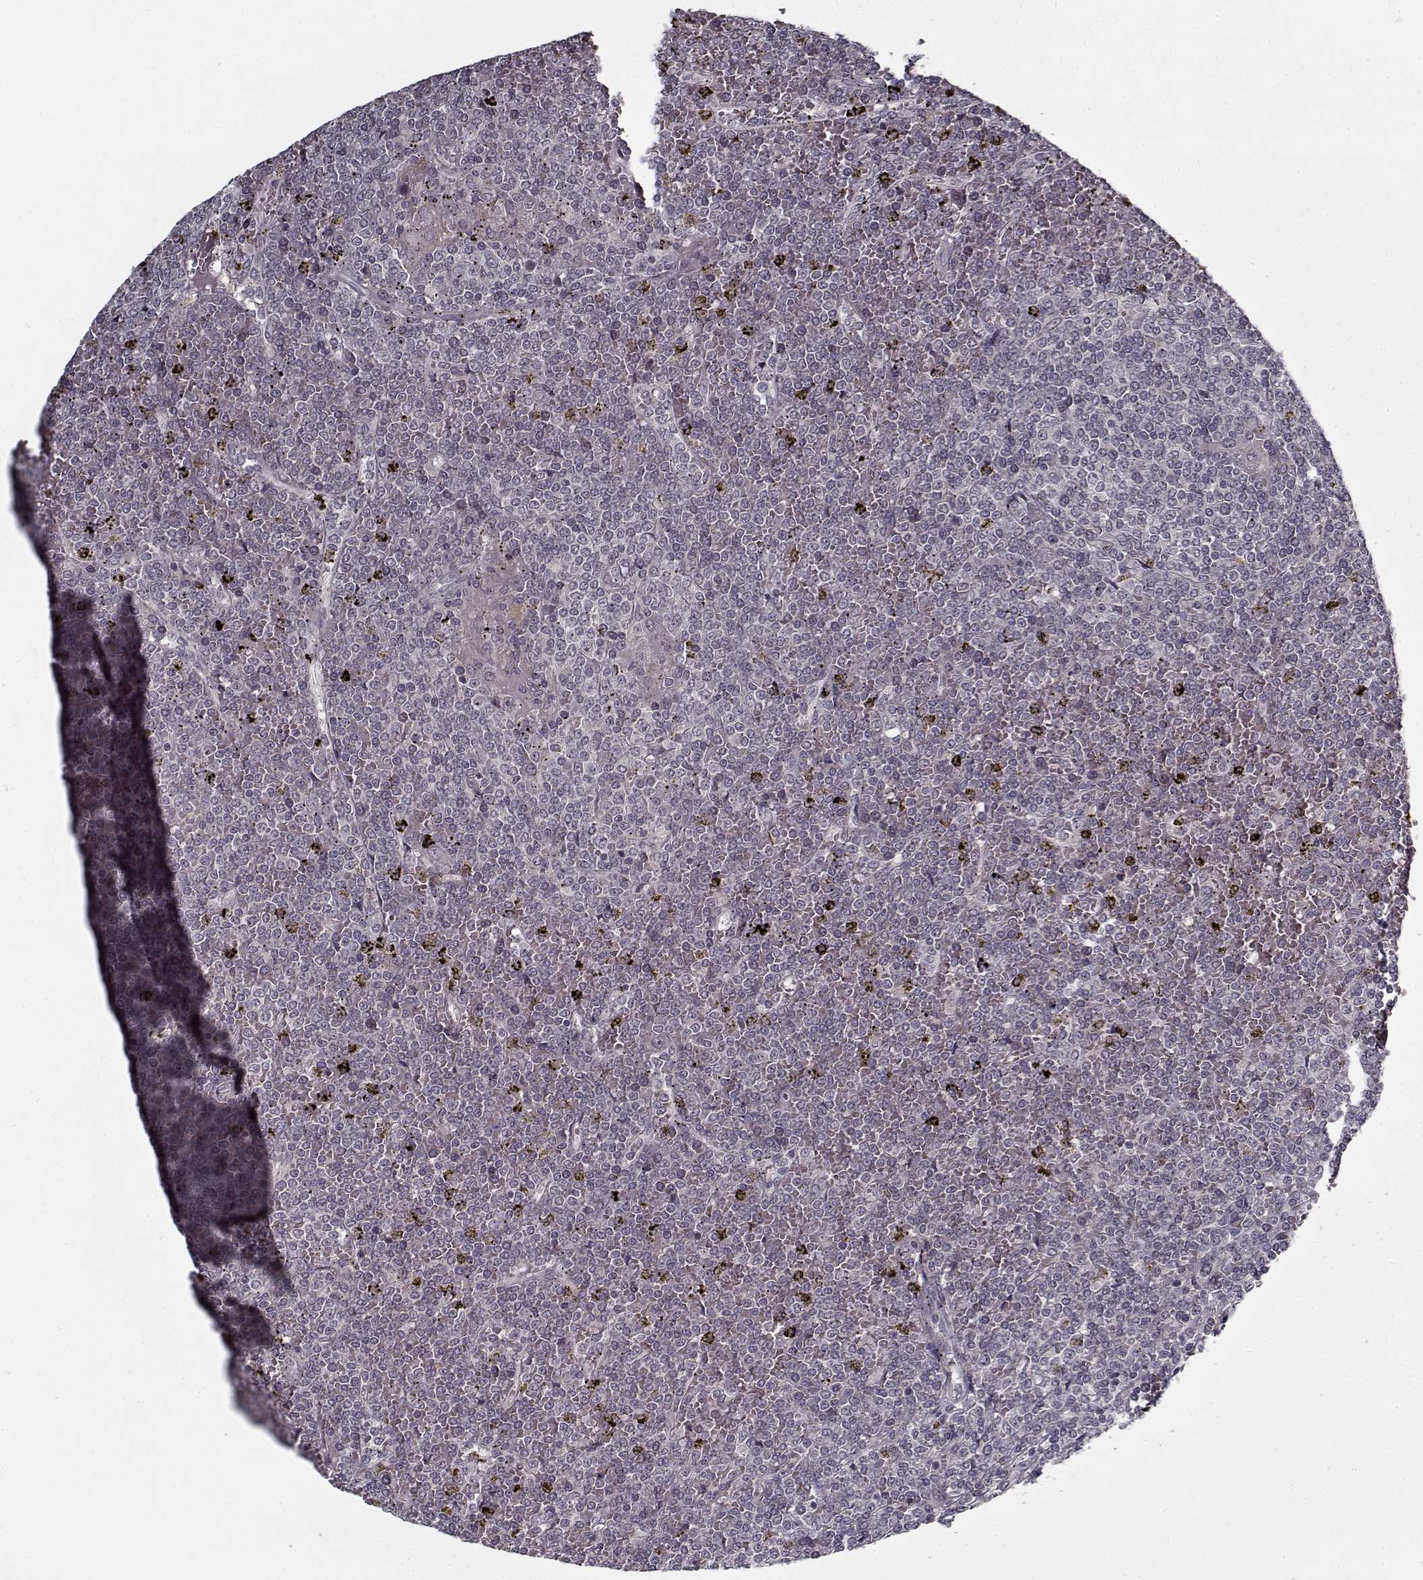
{"staining": {"intensity": "negative", "quantity": "none", "location": "none"}, "tissue": "lymphoma", "cell_type": "Tumor cells", "image_type": "cancer", "snomed": [{"axis": "morphology", "description": "Malignant lymphoma, non-Hodgkin's type, Low grade"}, {"axis": "topography", "description": "Spleen"}], "caption": "Tumor cells are negative for protein expression in human lymphoma.", "gene": "LAMA2", "patient": {"sex": "female", "age": 19}}